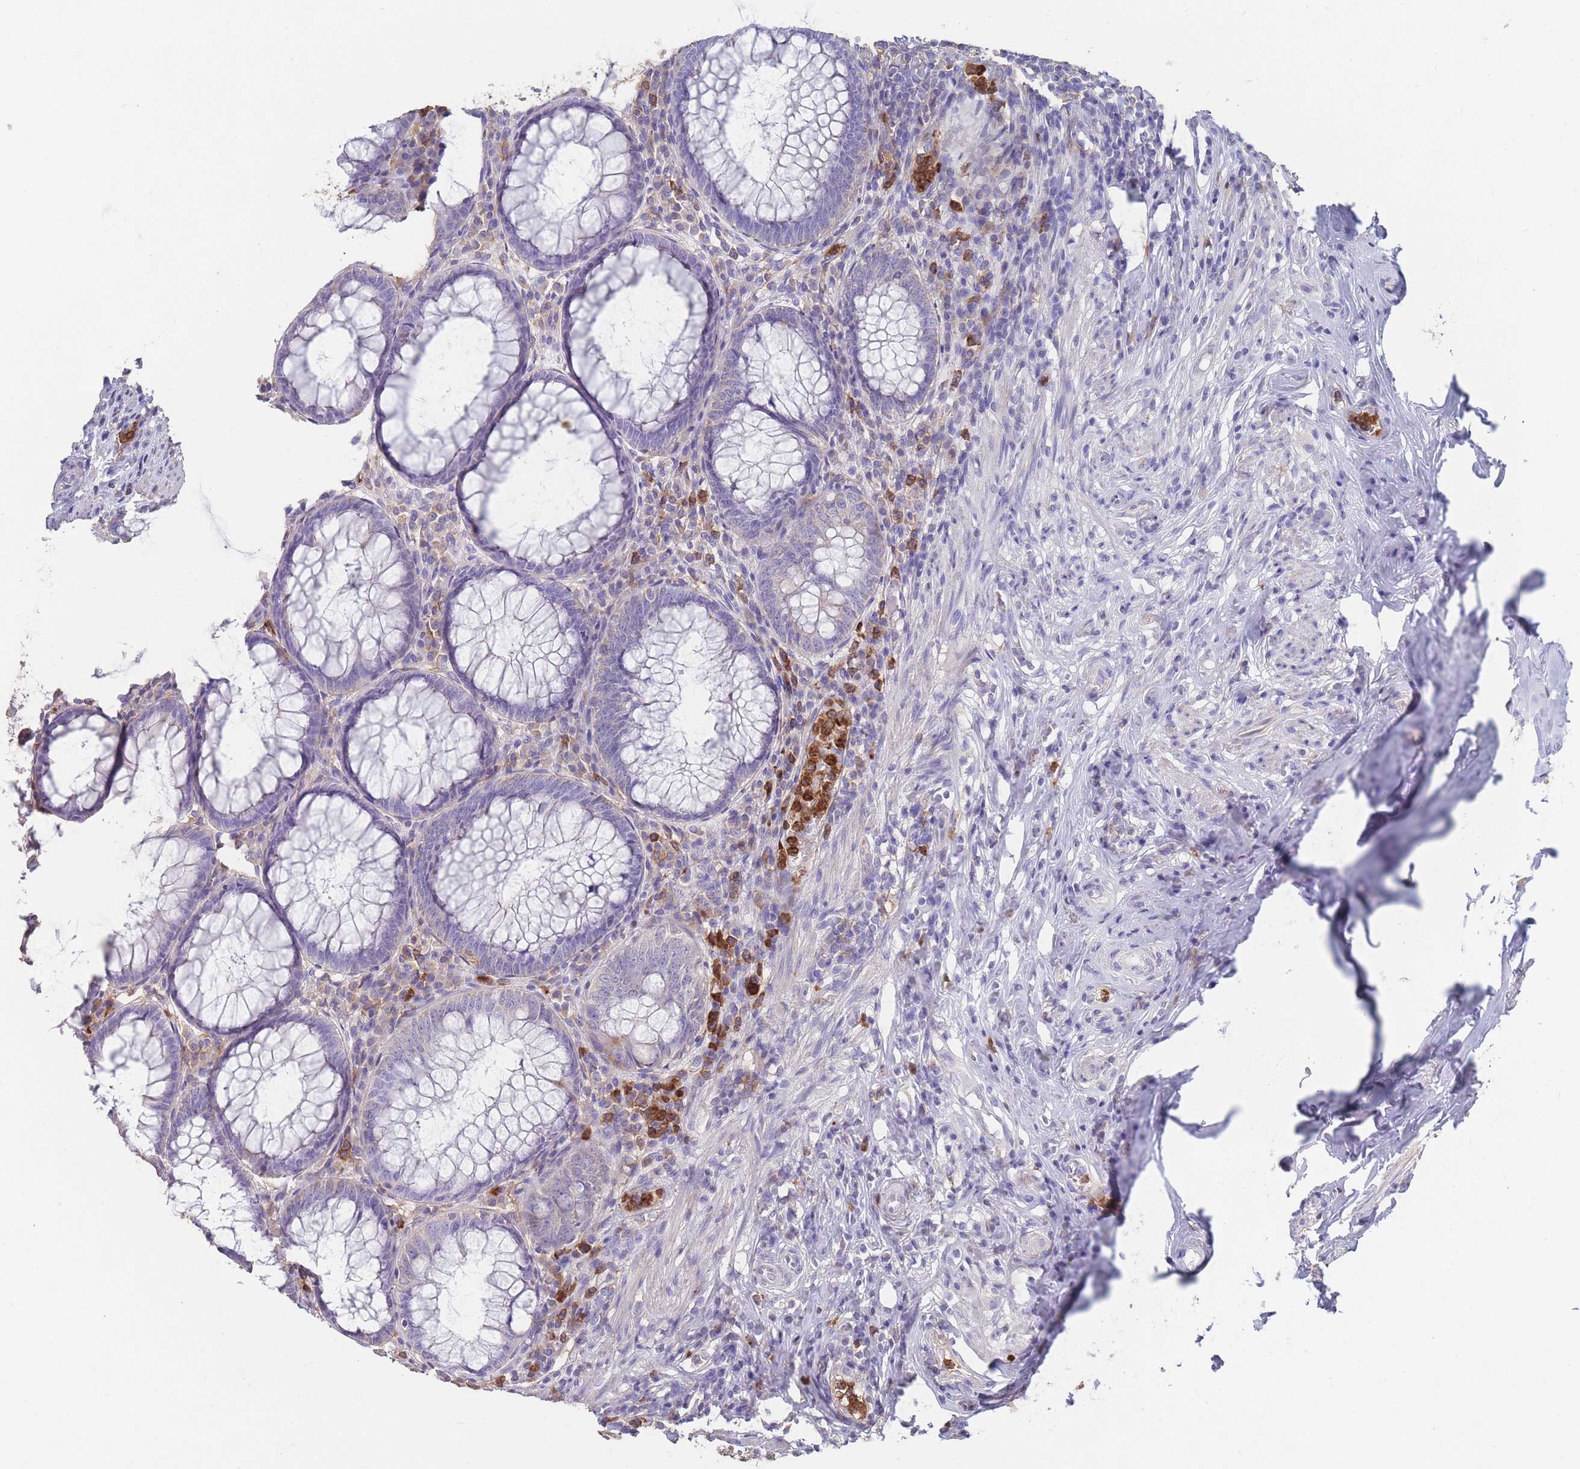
{"staining": {"intensity": "weak", "quantity": "<25%", "location": "cytoplasmic/membranous"}, "tissue": "appendix", "cell_type": "Glandular cells", "image_type": "normal", "snomed": [{"axis": "morphology", "description": "Normal tissue, NOS"}, {"axis": "topography", "description": "Appendix"}], "caption": "DAB (3,3'-diaminobenzidine) immunohistochemical staining of normal appendix demonstrates no significant expression in glandular cells. (DAB immunohistochemistry (IHC) with hematoxylin counter stain).", "gene": "CLEC12A", "patient": {"sex": "male", "age": 83}}